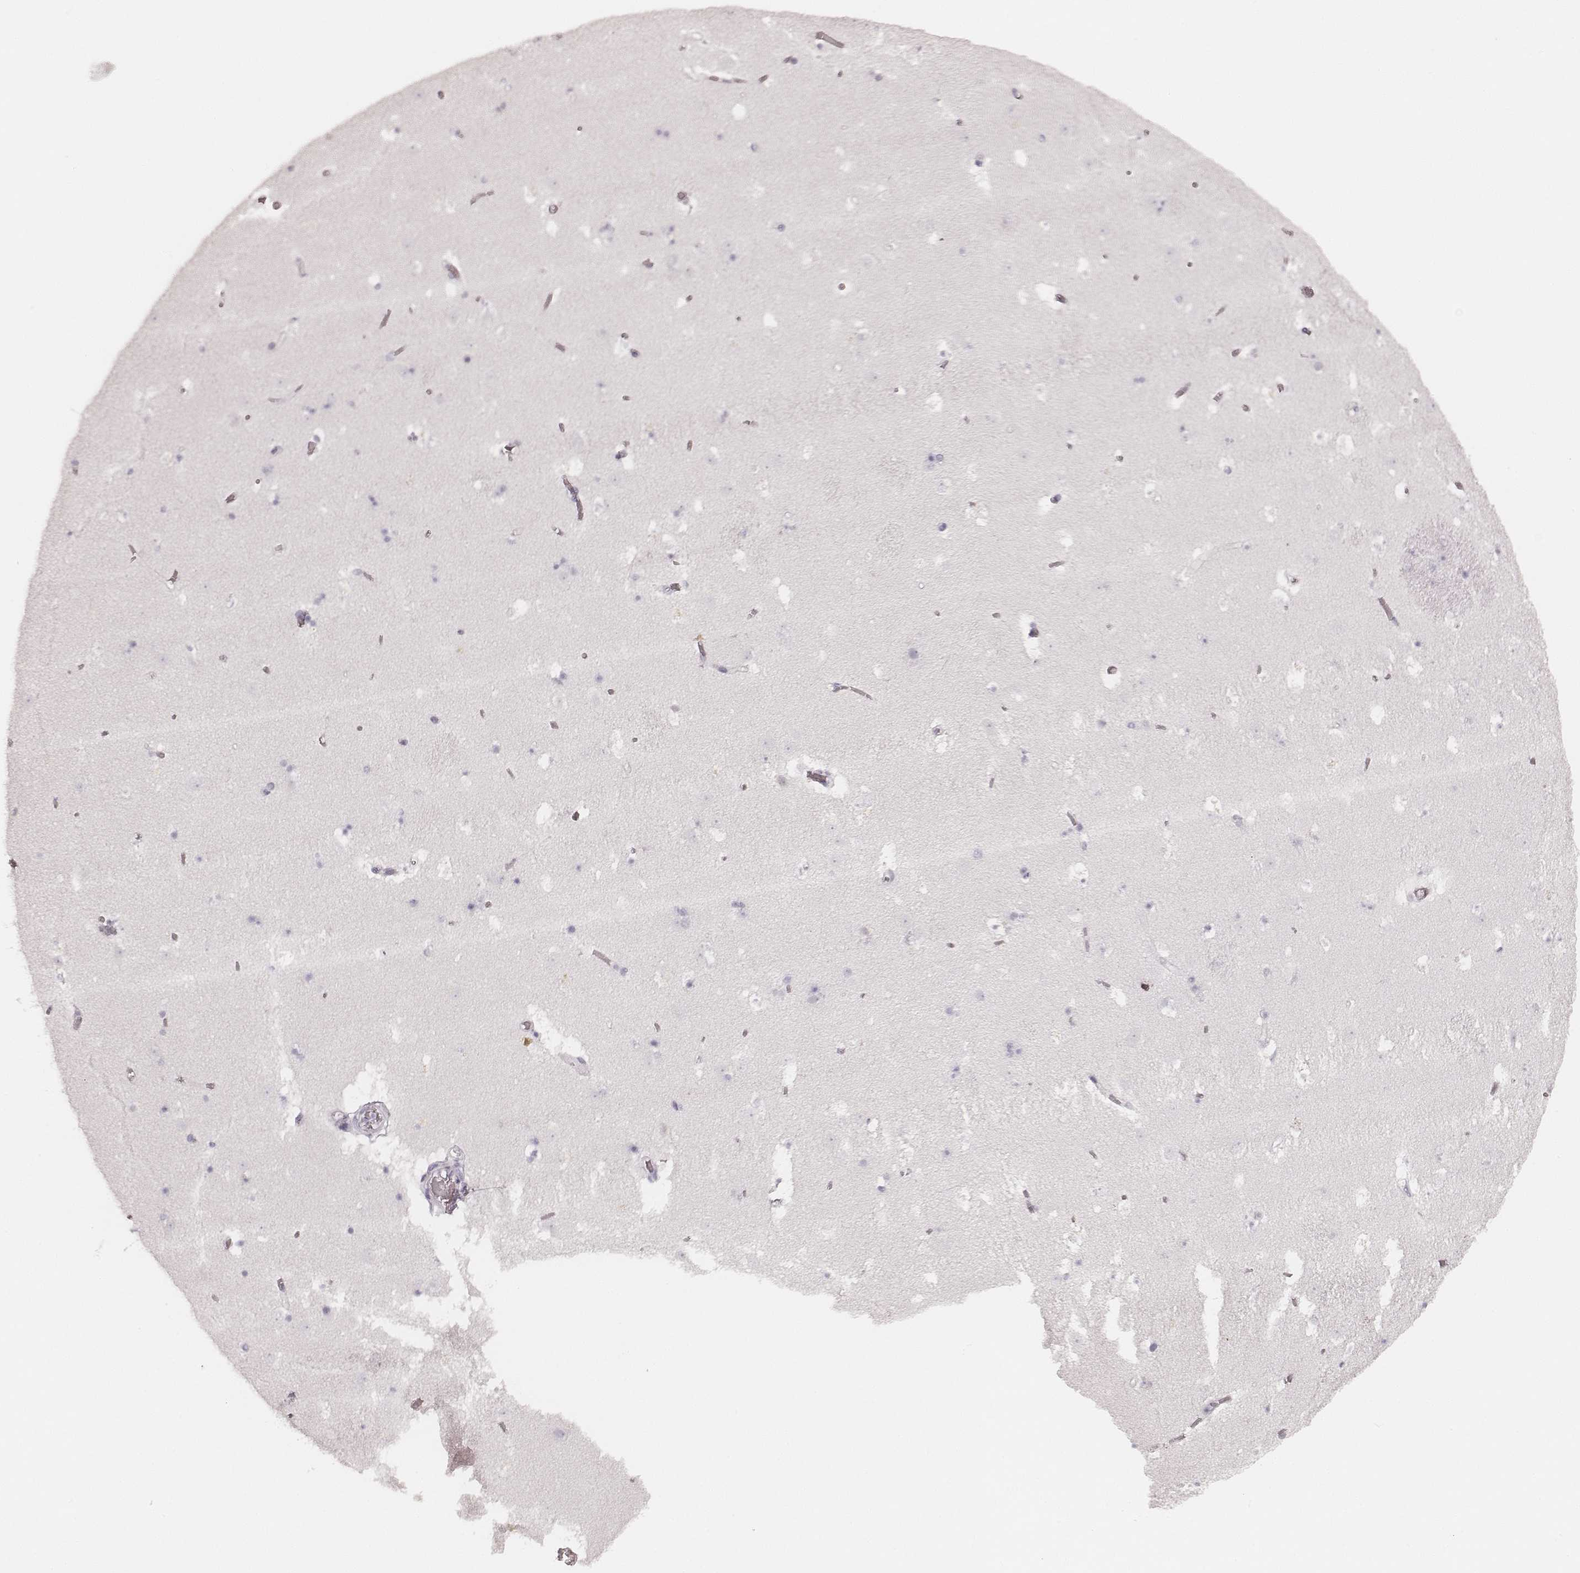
{"staining": {"intensity": "negative", "quantity": "none", "location": "none"}, "tissue": "caudate", "cell_type": "Glial cells", "image_type": "normal", "snomed": [{"axis": "morphology", "description": "Normal tissue, NOS"}, {"axis": "topography", "description": "Lateral ventricle wall"}], "caption": "DAB immunohistochemical staining of normal human caudate reveals no significant expression in glial cells.", "gene": "KRT72", "patient": {"sex": "female", "age": 42}}